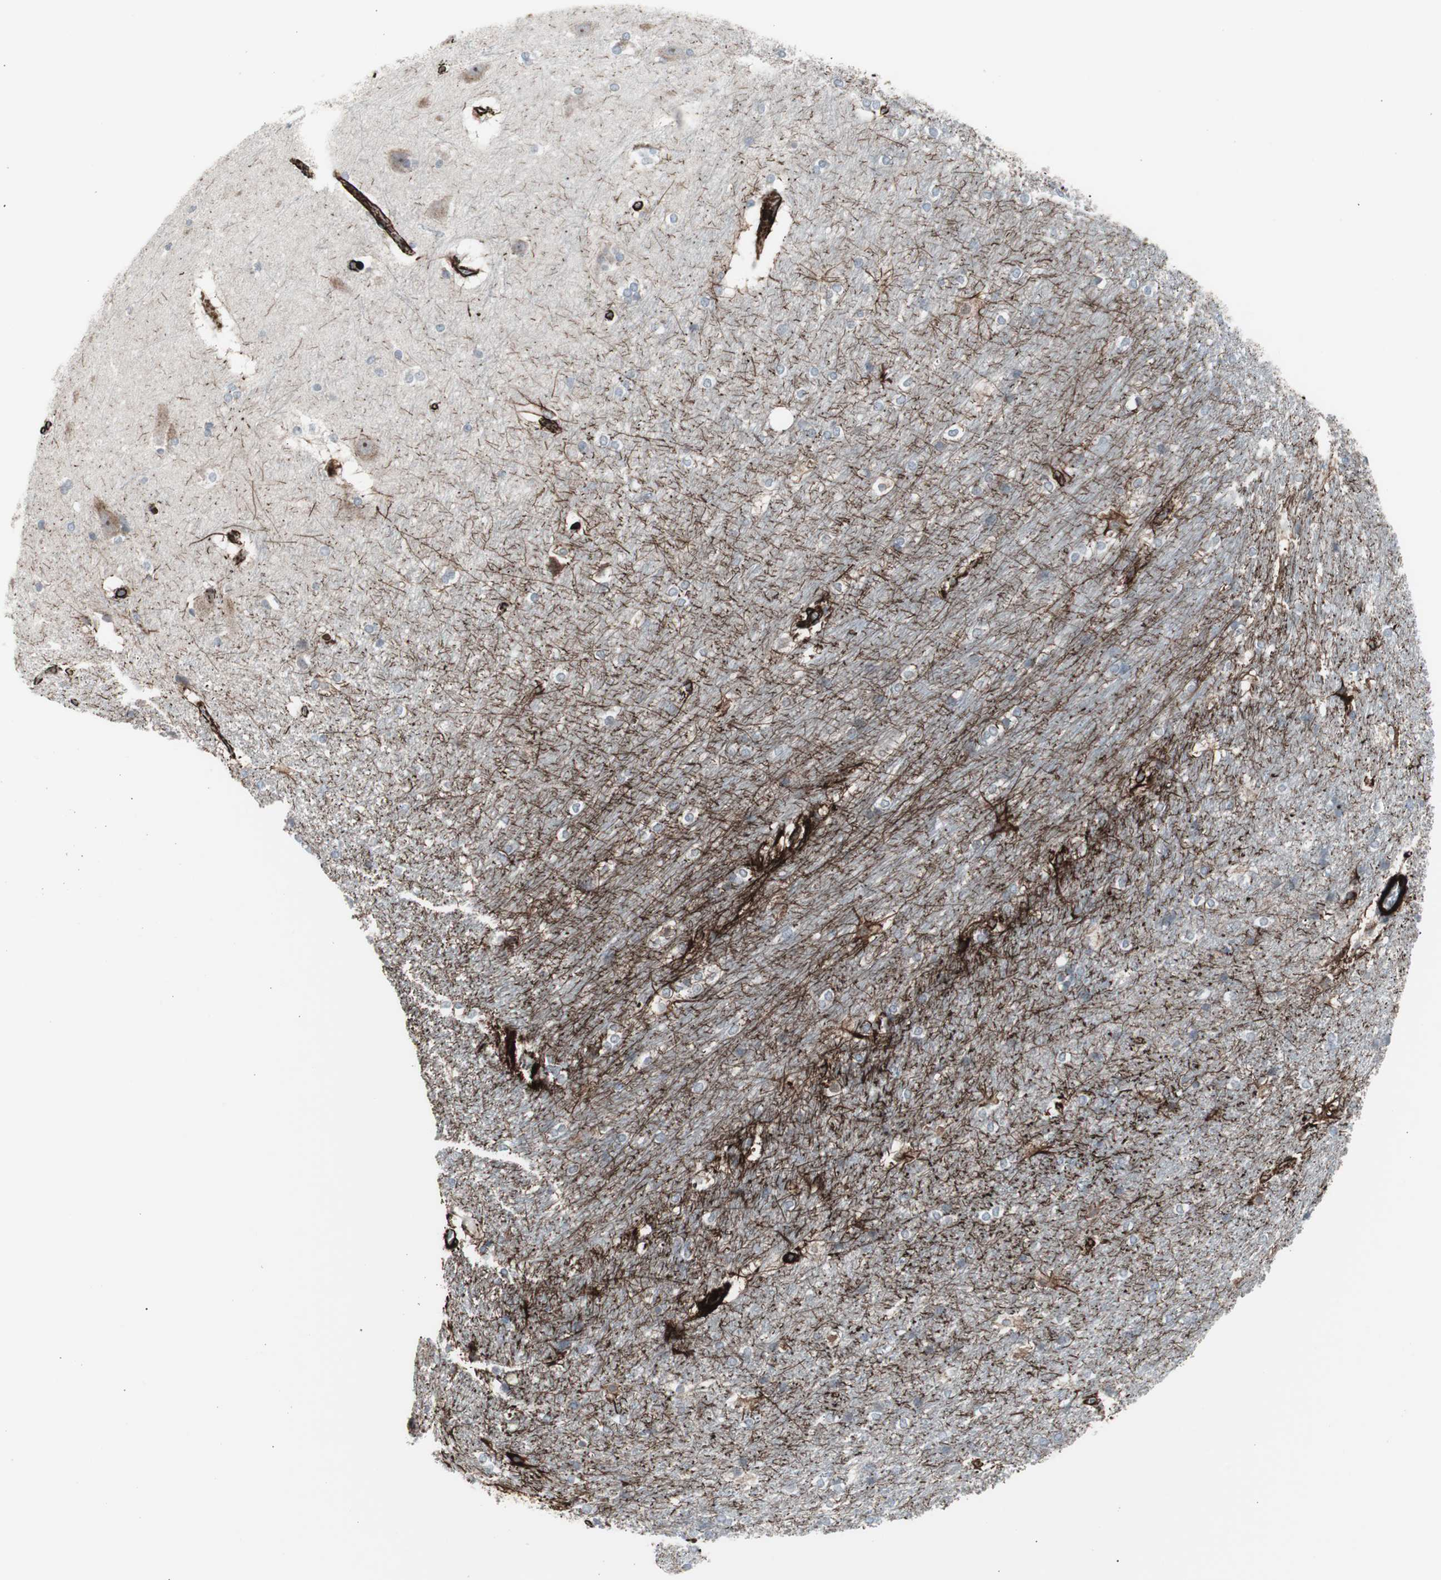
{"staining": {"intensity": "negative", "quantity": "none", "location": "none"}, "tissue": "hippocampus", "cell_type": "Glial cells", "image_type": "normal", "snomed": [{"axis": "morphology", "description": "Normal tissue, NOS"}, {"axis": "topography", "description": "Hippocampus"}], "caption": "Protein analysis of normal hippocampus demonstrates no significant staining in glial cells.", "gene": "PDGFA", "patient": {"sex": "female", "age": 19}}